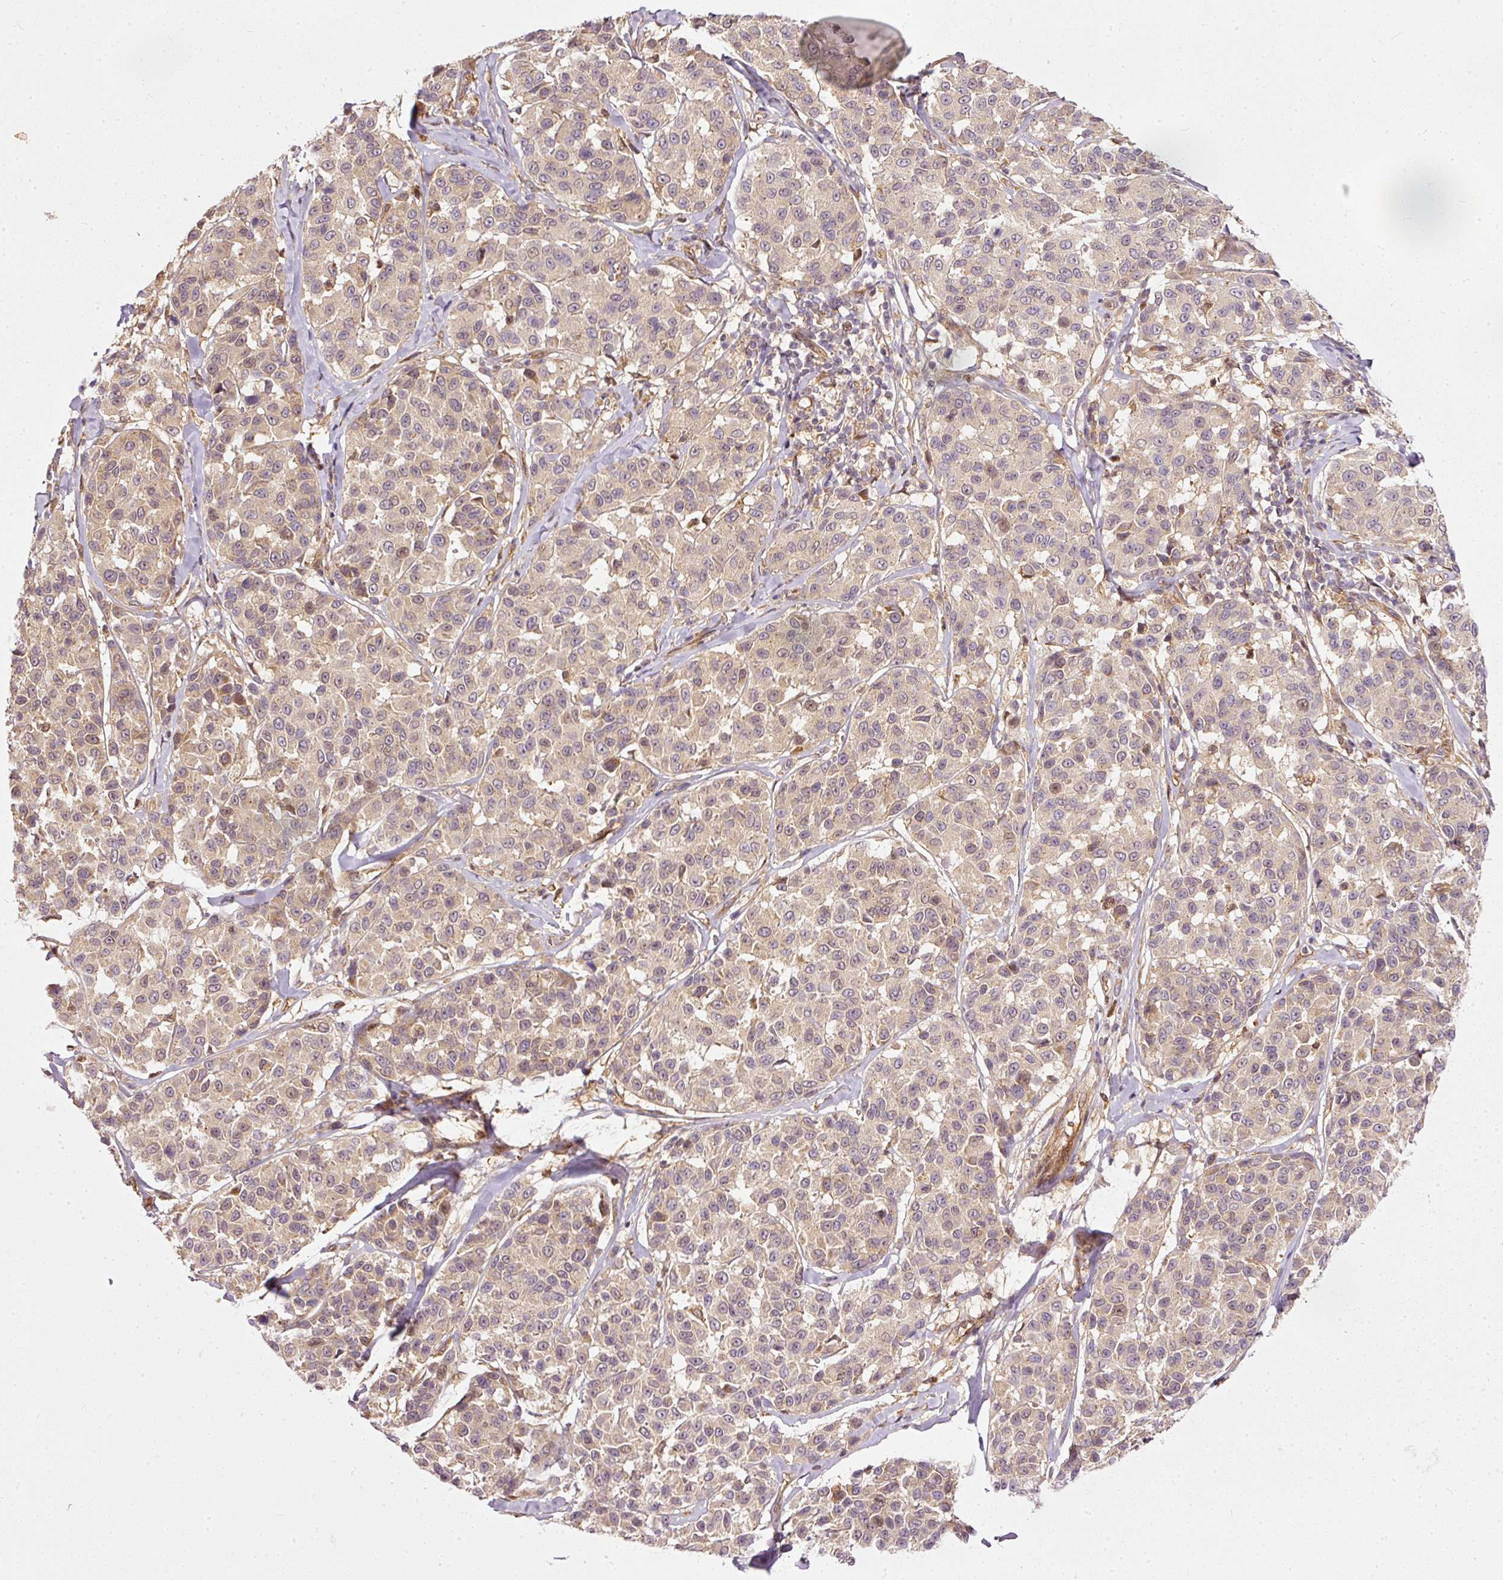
{"staining": {"intensity": "weak", "quantity": "<25%", "location": "cytoplasmic/membranous"}, "tissue": "melanoma", "cell_type": "Tumor cells", "image_type": "cancer", "snomed": [{"axis": "morphology", "description": "Malignant melanoma, NOS"}, {"axis": "topography", "description": "Skin"}], "caption": "DAB (3,3'-diaminobenzidine) immunohistochemical staining of human malignant melanoma demonstrates no significant staining in tumor cells.", "gene": "MIF4GD", "patient": {"sex": "female", "age": 66}}